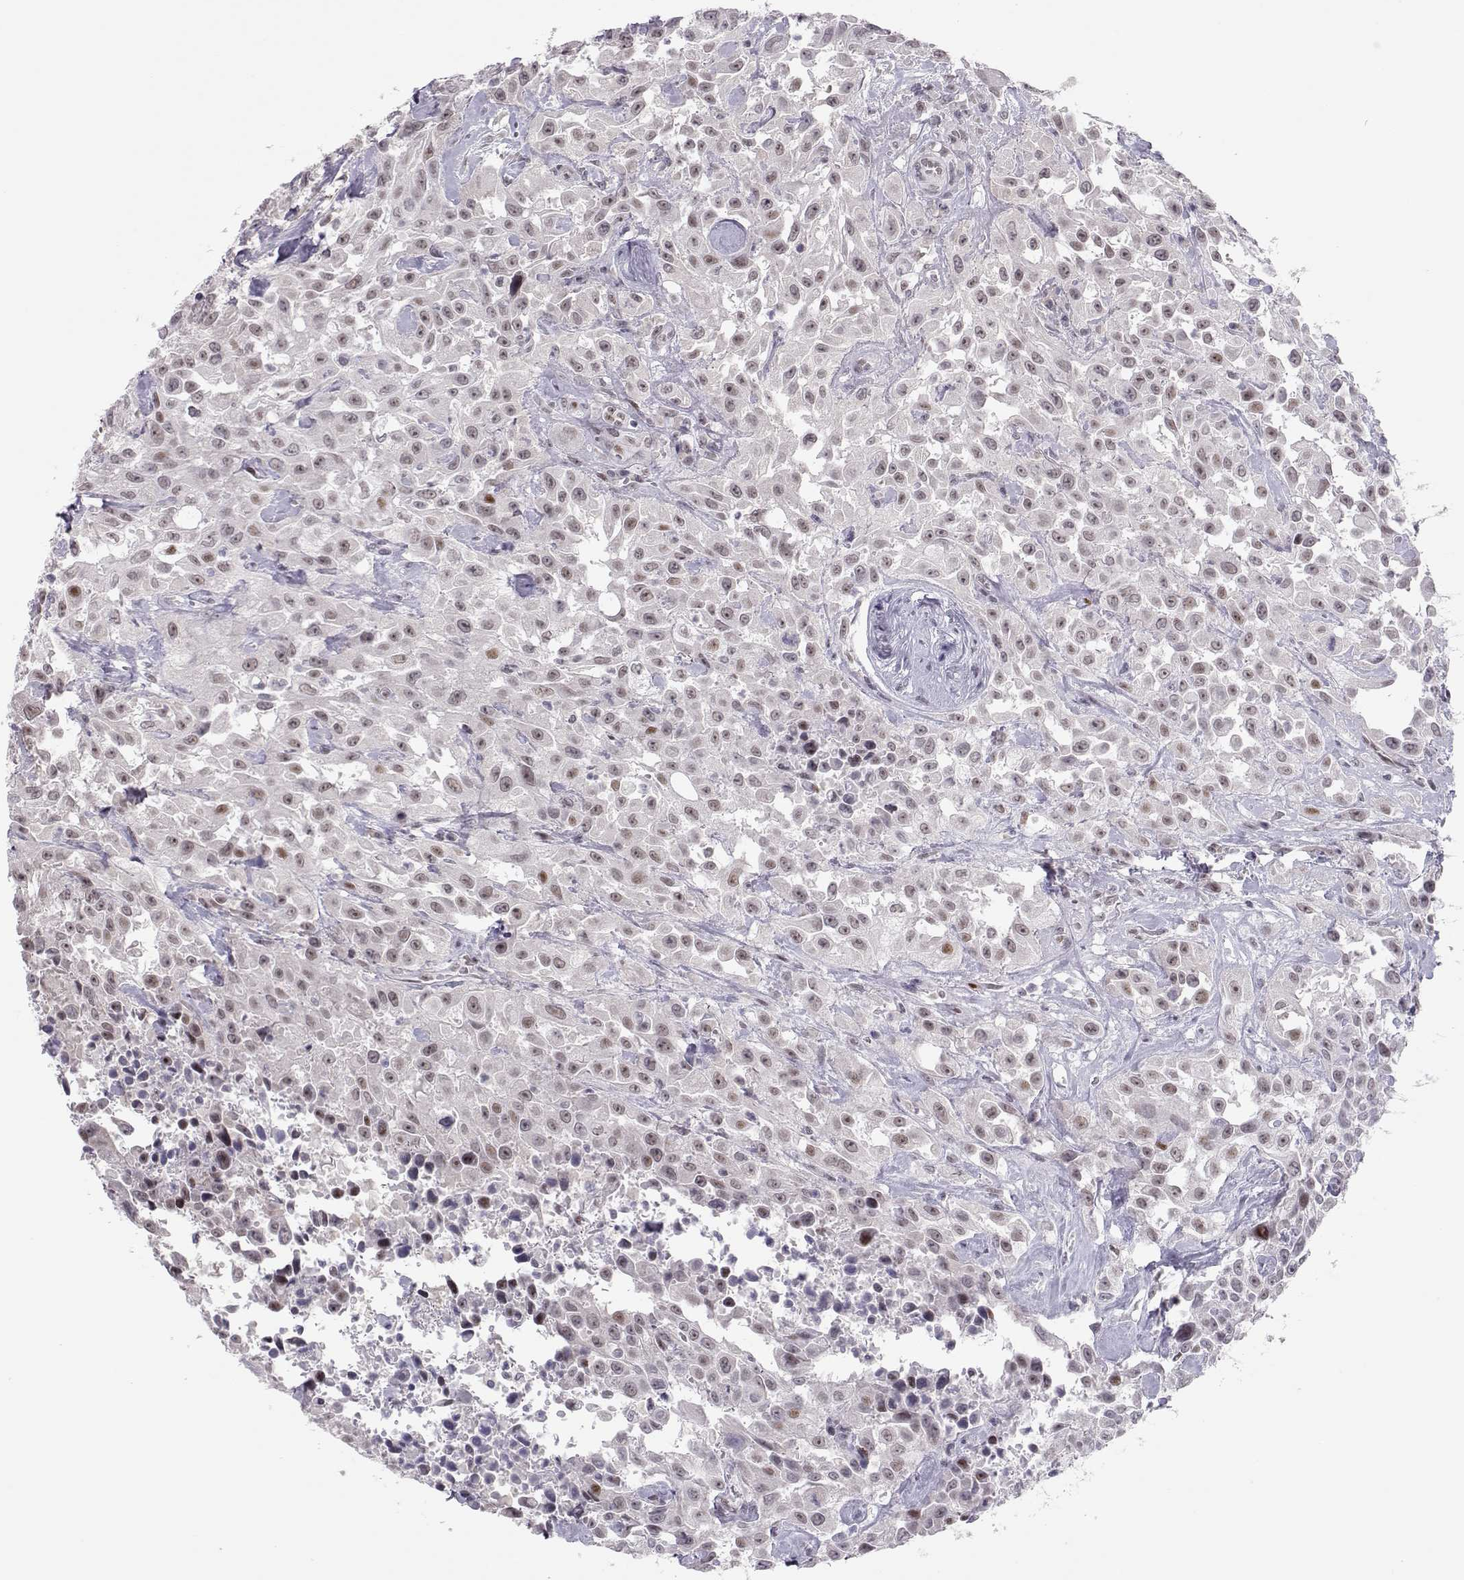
{"staining": {"intensity": "weak", "quantity": "<25%", "location": "nuclear"}, "tissue": "urothelial cancer", "cell_type": "Tumor cells", "image_type": "cancer", "snomed": [{"axis": "morphology", "description": "Urothelial carcinoma, High grade"}, {"axis": "topography", "description": "Urinary bladder"}], "caption": "Immunohistochemistry photomicrograph of urothelial carcinoma (high-grade) stained for a protein (brown), which displays no expression in tumor cells. (DAB IHC with hematoxylin counter stain).", "gene": "SIX6", "patient": {"sex": "male", "age": 79}}